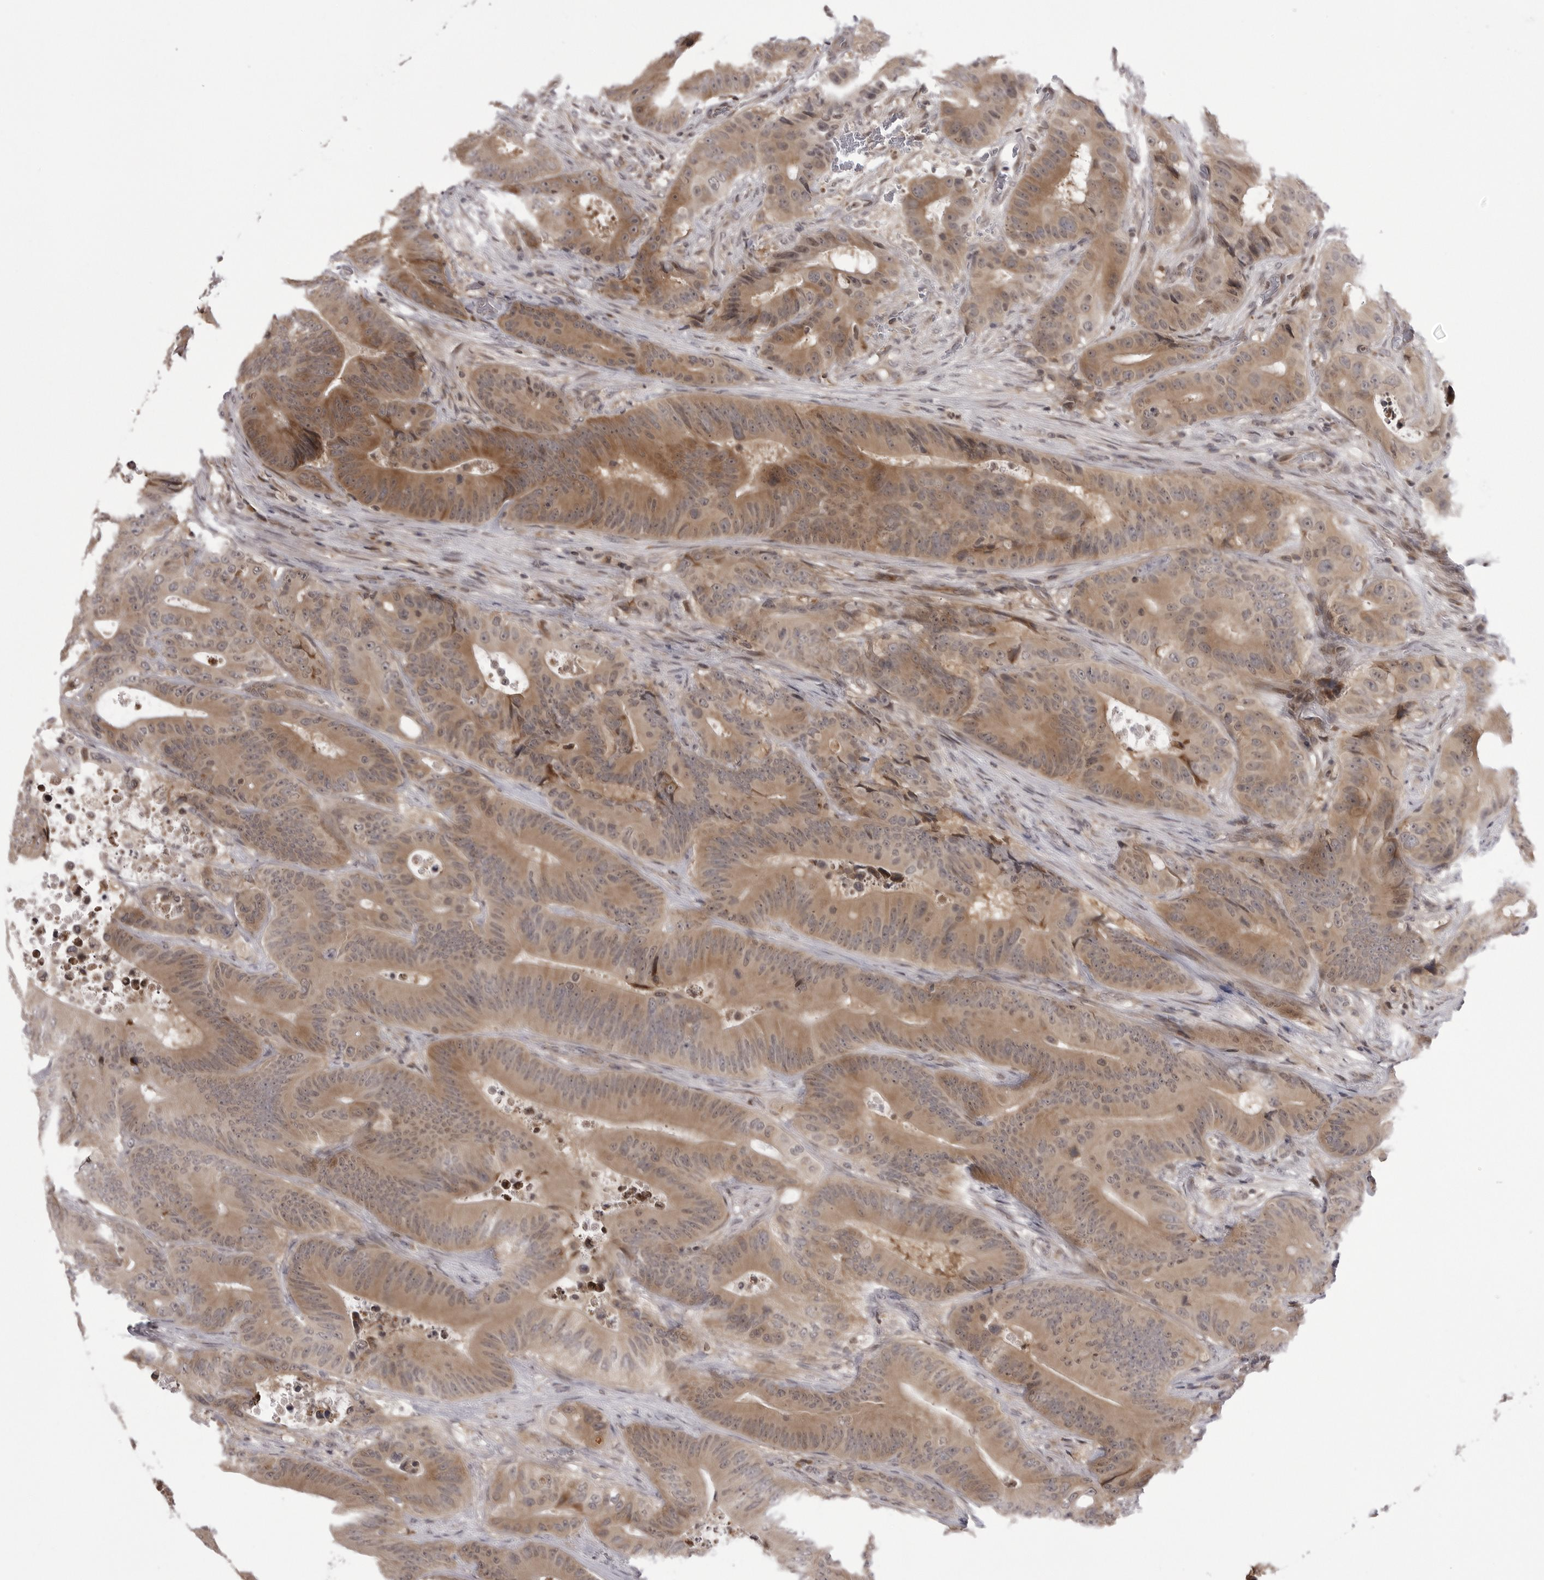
{"staining": {"intensity": "moderate", "quantity": ">75%", "location": "cytoplasmic/membranous"}, "tissue": "colorectal cancer", "cell_type": "Tumor cells", "image_type": "cancer", "snomed": [{"axis": "morphology", "description": "Adenocarcinoma, NOS"}, {"axis": "topography", "description": "Colon"}], "caption": "The immunohistochemical stain shows moderate cytoplasmic/membranous staining in tumor cells of colorectal cancer (adenocarcinoma) tissue.", "gene": "PTK2B", "patient": {"sex": "male", "age": 83}}